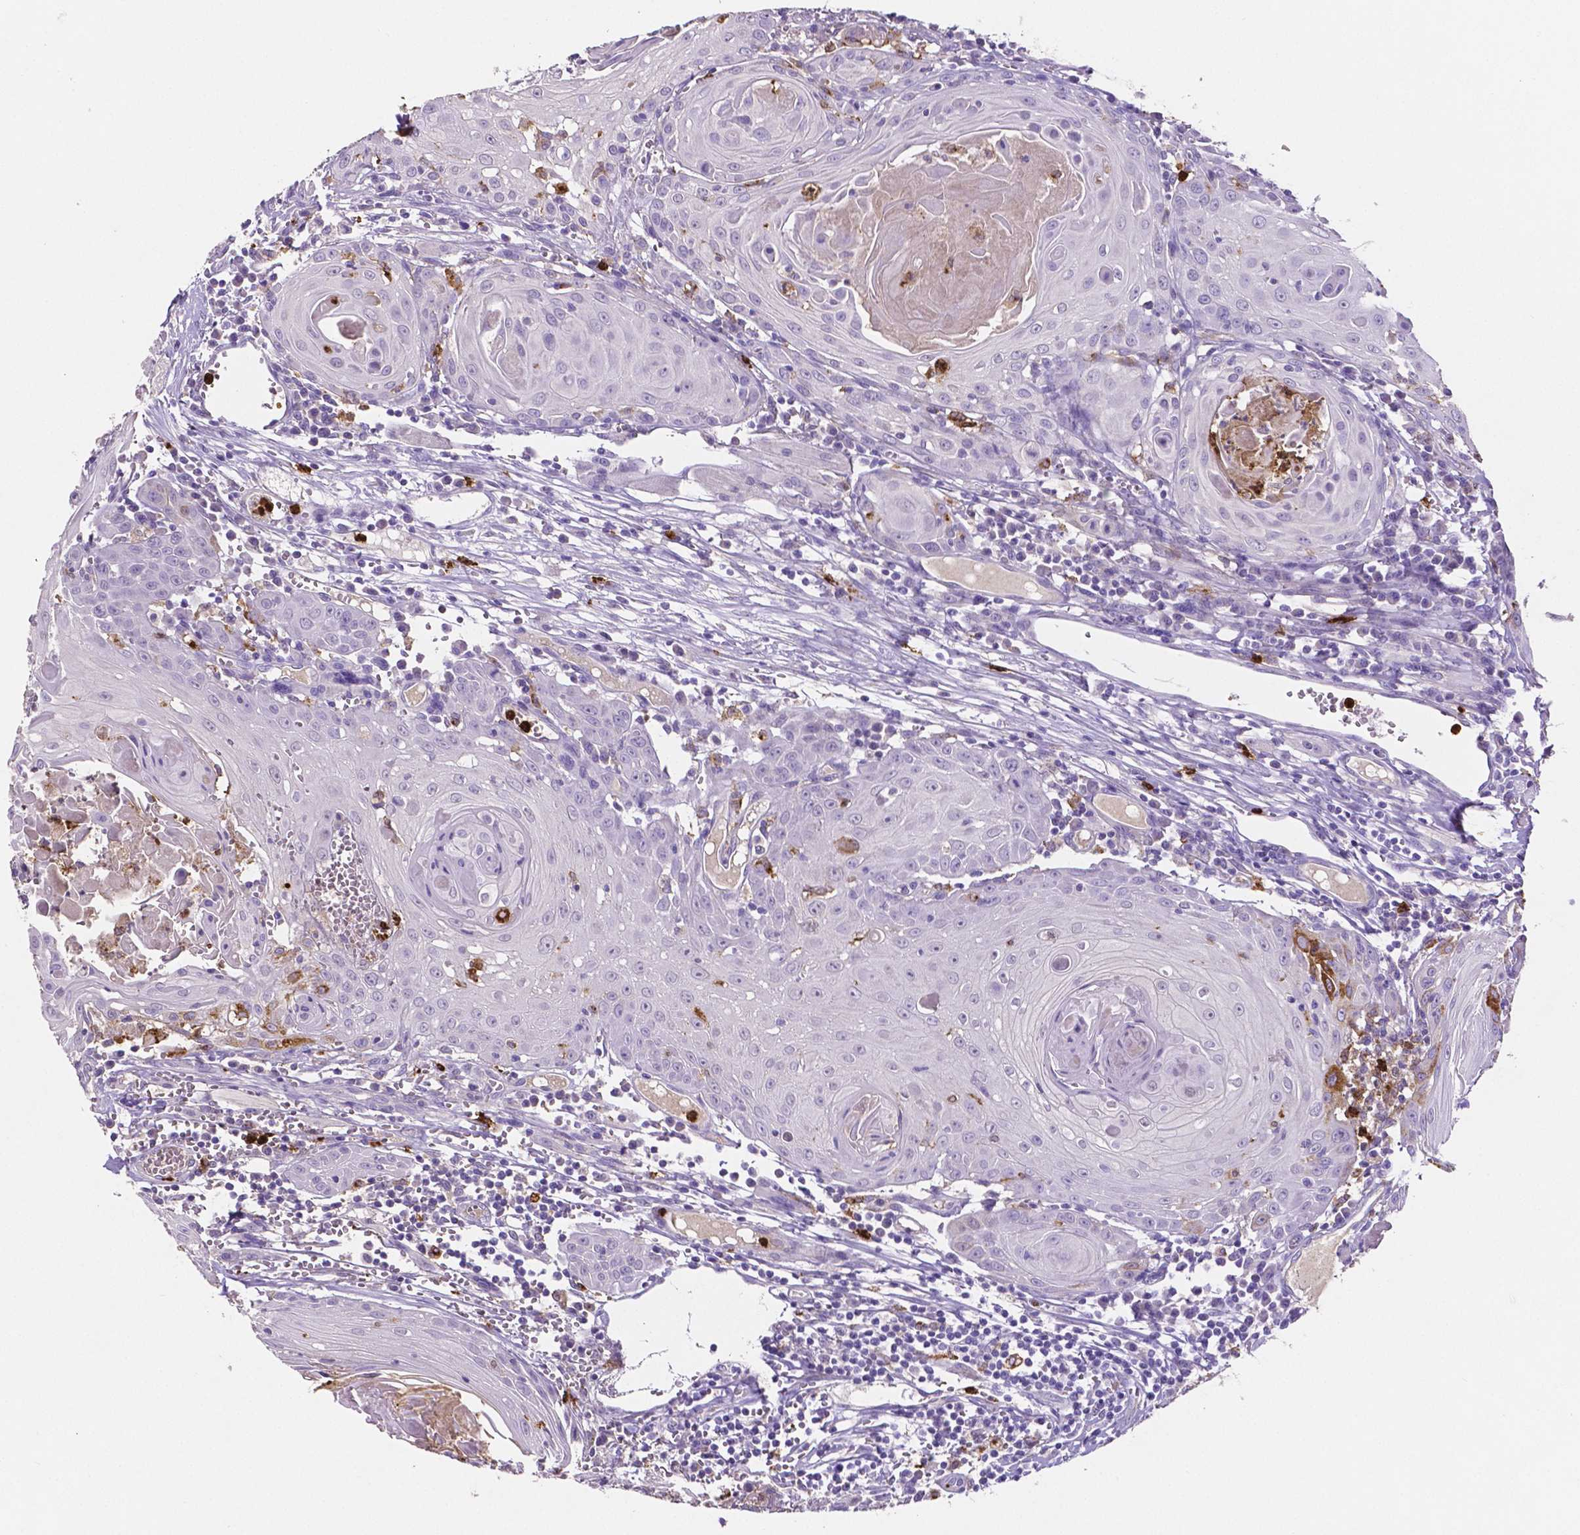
{"staining": {"intensity": "negative", "quantity": "none", "location": "none"}, "tissue": "head and neck cancer", "cell_type": "Tumor cells", "image_type": "cancer", "snomed": [{"axis": "morphology", "description": "Squamous cell carcinoma, NOS"}, {"axis": "topography", "description": "Head-Neck"}], "caption": "An IHC image of head and neck squamous cell carcinoma is shown. There is no staining in tumor cells of head and neck squamous cell carcinoma. Nuclei are stained in blue.", "gene": "MMP9", "patient": {"sex": "female", "age": 80}}